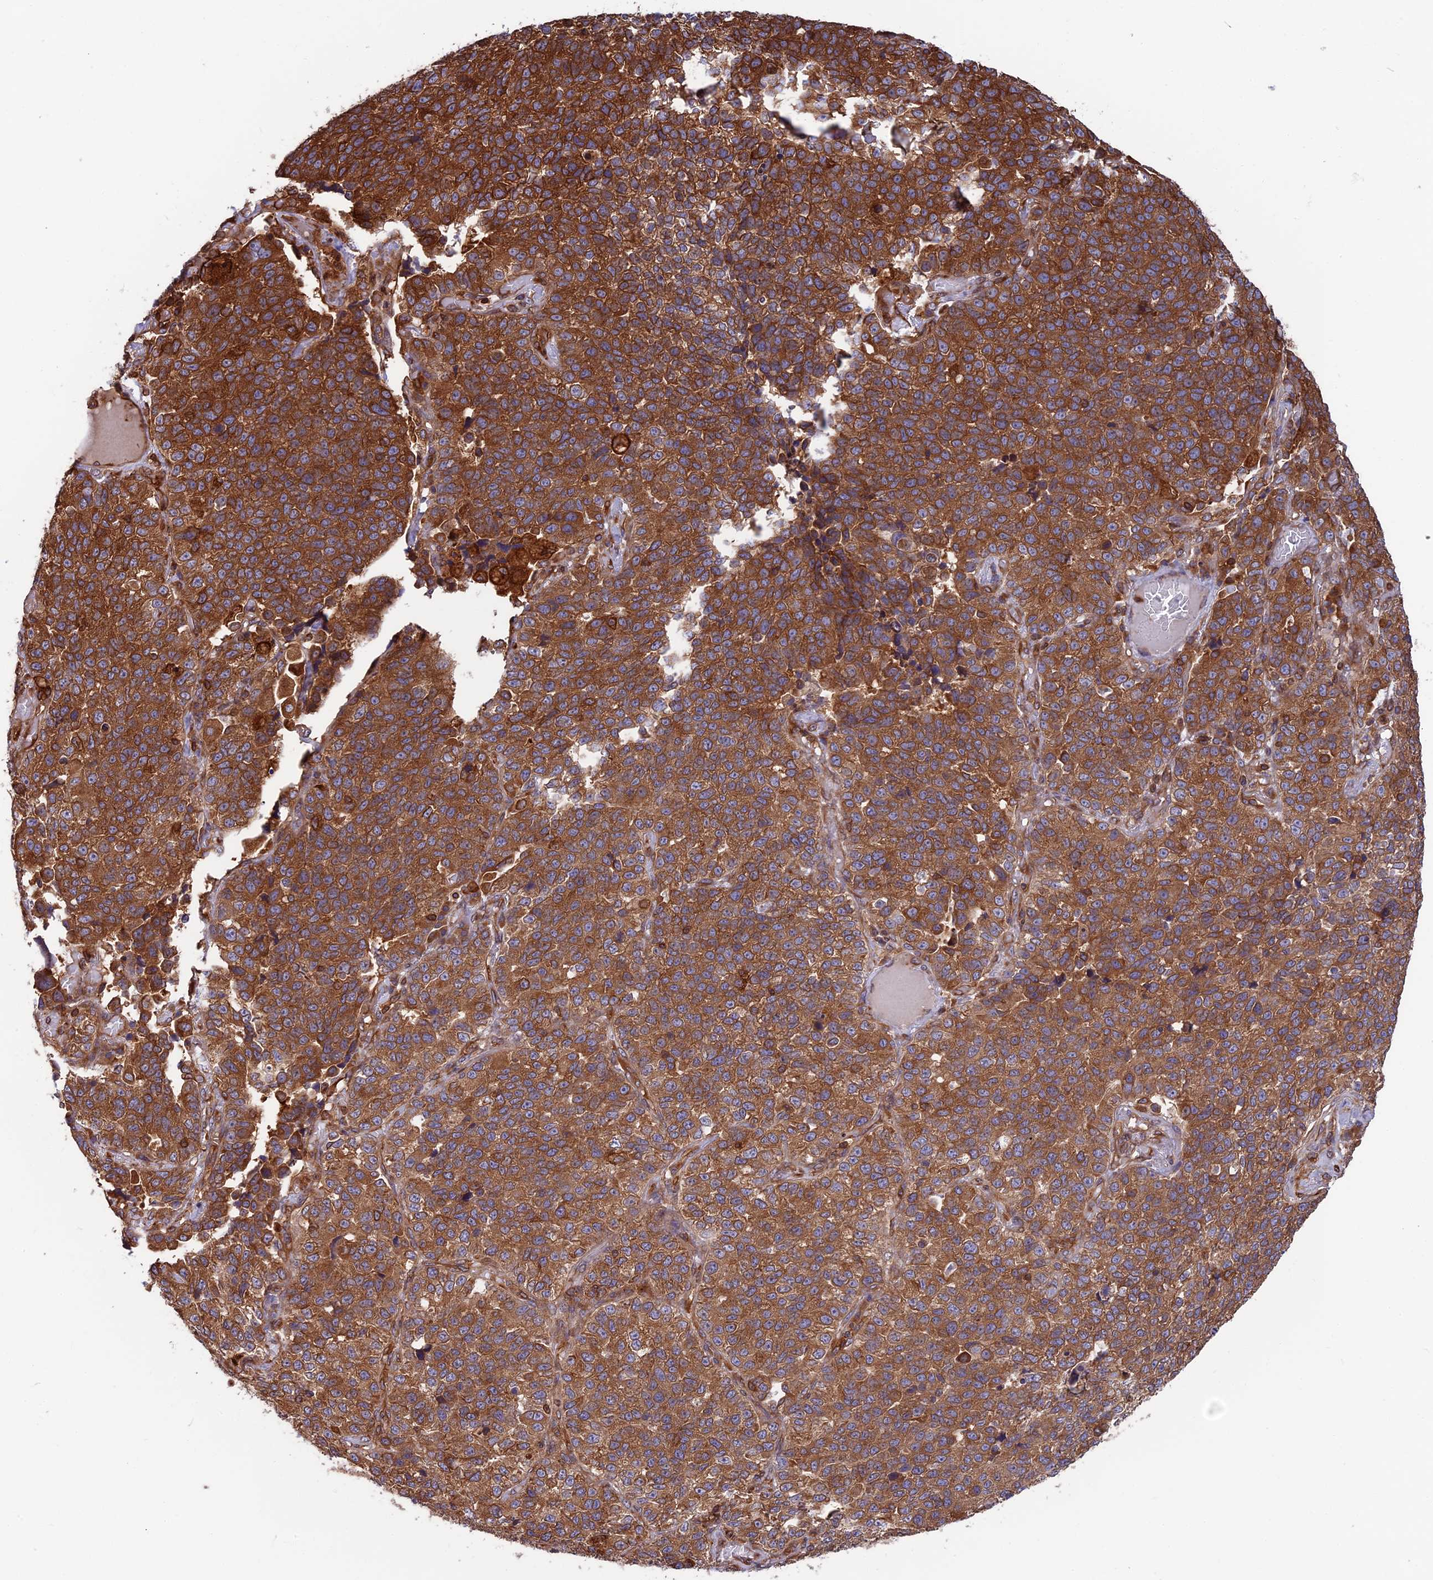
{"staining": {"intensity": "strong", "quantity": ">75%", "location": "cytoplasmic/membranous"}, "tissue": "lung cancer", "cell_type": "Tumor cells", "image_type": "cancer", "snomed": [{"axis": "morphology", "description": "Adenocarcinoma, NOS"}, {"axis": "topography", "description": "Lung"}], "caption": "IHC micrograph of neoplastic tissue: lung cancer stained using IHC demonstrates high levels of strong protein expression localized specifically in the cytoplasmic/membranous of tumor cells, appearing as a cytoplasmic/membranous brown color.", "gene": "WDR1", "patient": {"sex": "male", "age": 49}}